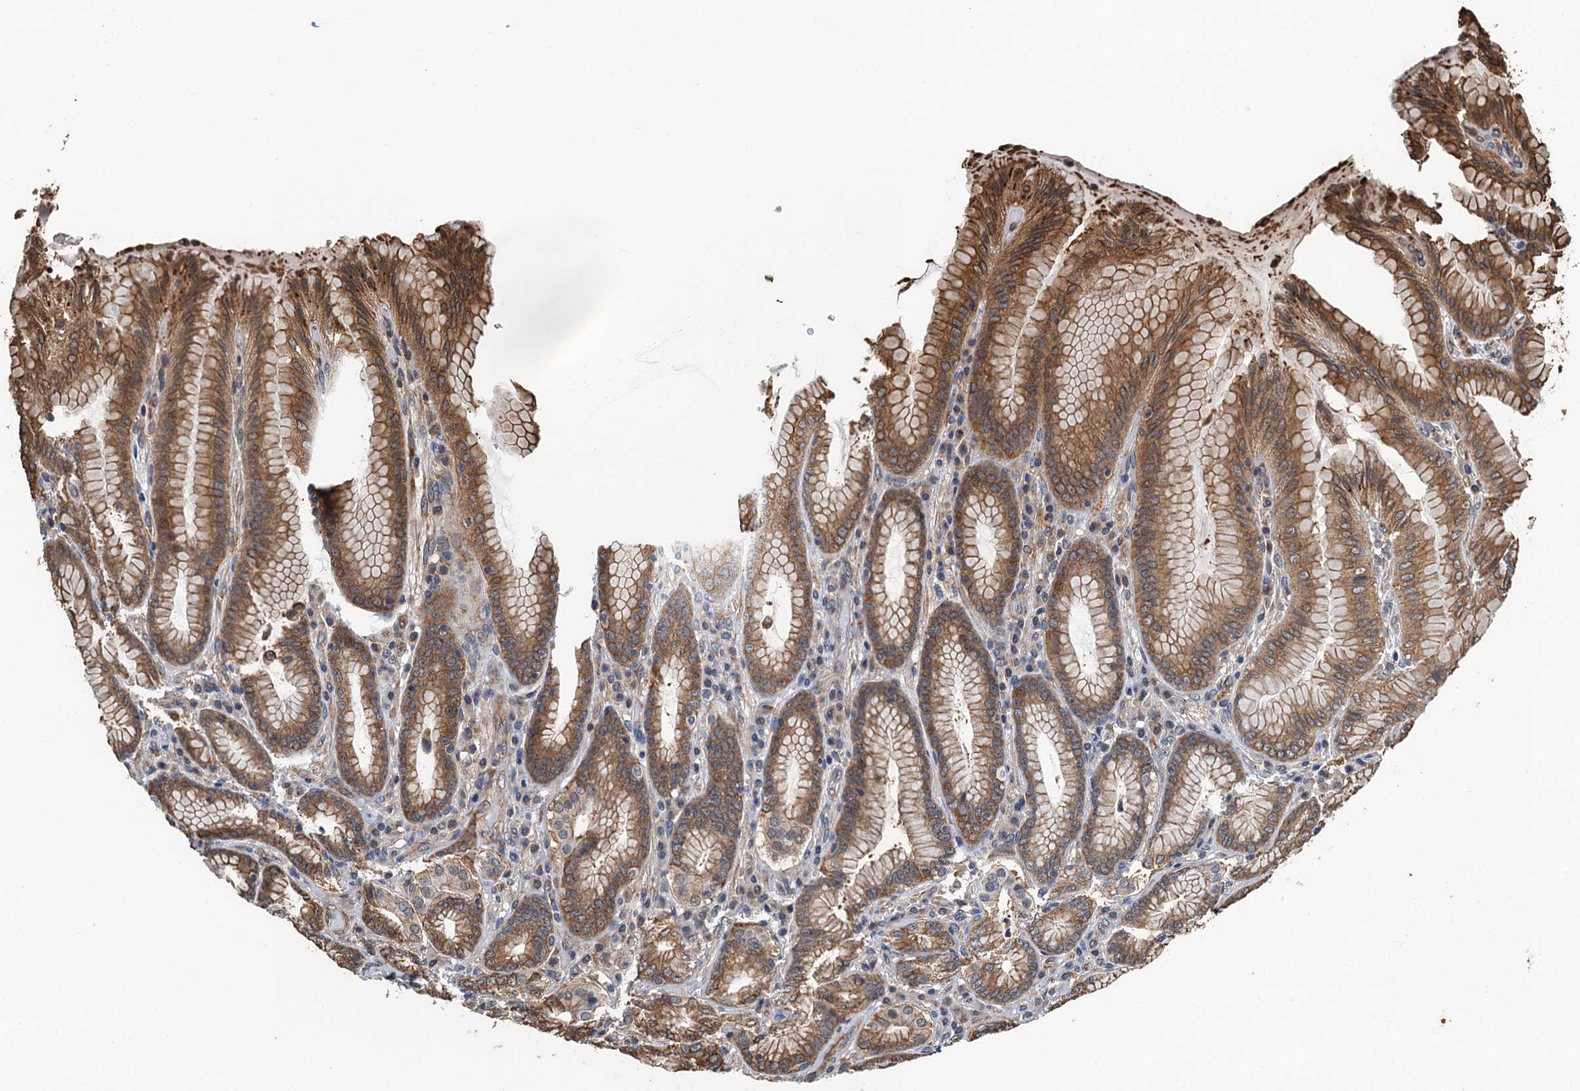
{"staining": {"intensity": "moderate", "quantity": ">75%", "location": "cytoplasmic/membranous"}, "tissue": "stomach", "cell_type": "Glandular cells", "image_type": "normal", "snomed": [{"axis": "morphology", "description": "Normal tissue, NOS"}, {"axis": "topography", "description": "Stomach, upper"}, {"axis": "topography", "description": "Stomach, lower"}], "caption": "Brown immunohistochemical staining in benign stomach demonstrates moderate cytoplasmic/membranous expression in about >75% of glandular cells.", "gene": "WHAMM", "patient": {"sex": "female", "age": 76}}